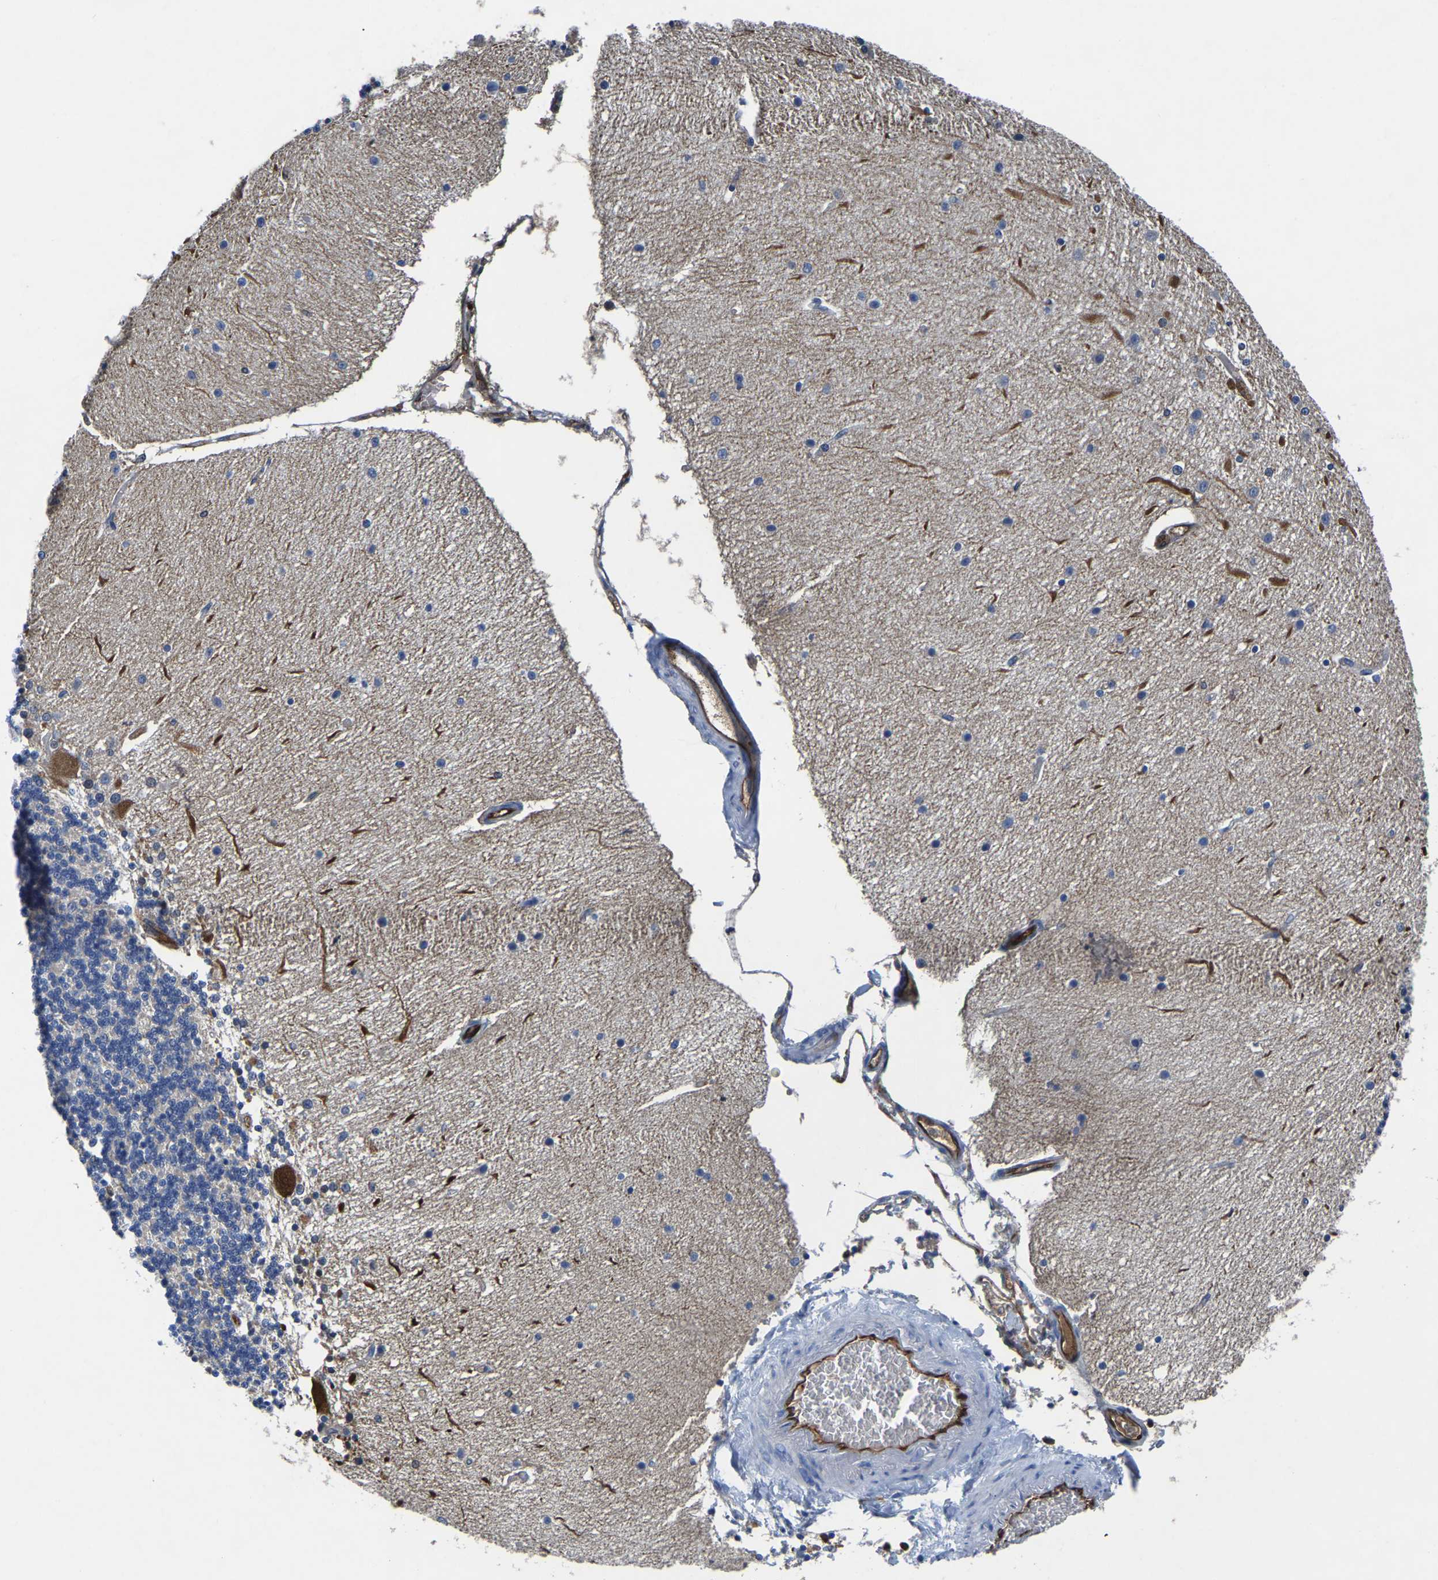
{"staining": {"intensity": "negative", "quantity": "none", "location": "none"}, "tissue": "cerebellum", "cell_type": "Cells in granular layer", "image_type": "normal", "snomed": [{"axis": "morphology", "description": "Normal tissue, NOS"}, {"axis": "topography", "description": "Cerebellum"}], "caption": "IHC micrograph of benign cerebellum stained for a protein (brown), which reveals no staining in cells in granular layer.", "gene": "ATG2B", "patient": {"sex": "female", "age": 54}}